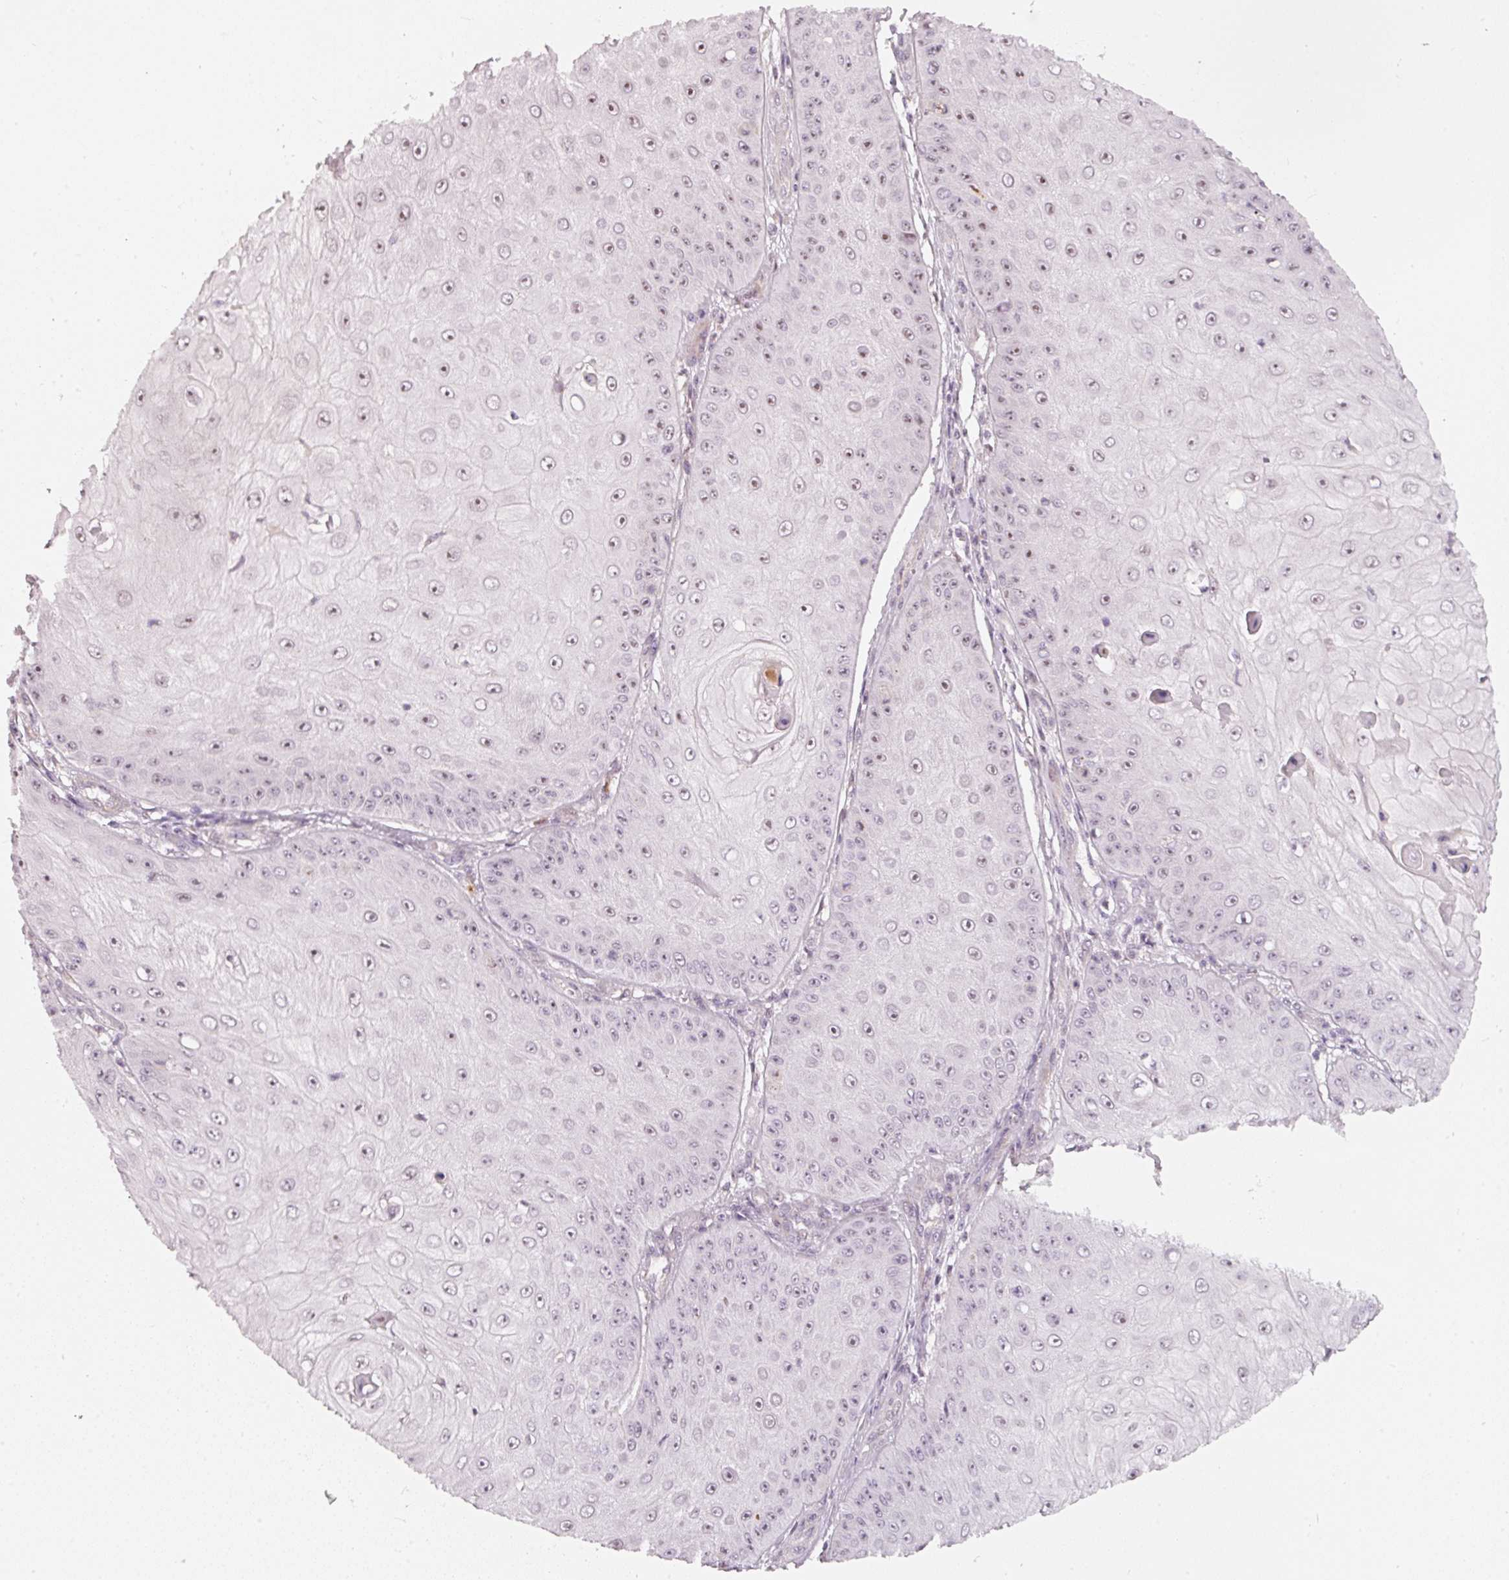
{"staining": {"intensity": "moderate", "quantity": "25%-75%", "location": "nuclear"}, "tissue": "skin cancer", "cell_type": "Tumor cells", "image_type": "cancer", "snomed": [{"axis": "morphology", "description": "Squamous cell carcinoma, NOS"}, {"axis": "topography", "description": "Skin"}], "caption": "Moderate nuclear staining is identified in about 25%-75% of tumor cells in squamous cell carcinoma (skin). (DAB (3,3'-diaminobenzidine) = brown stain, brightfield microscopy at high magnification).", "gene": "MXRA8", "patient": {"sex": "male", "age": 70}}